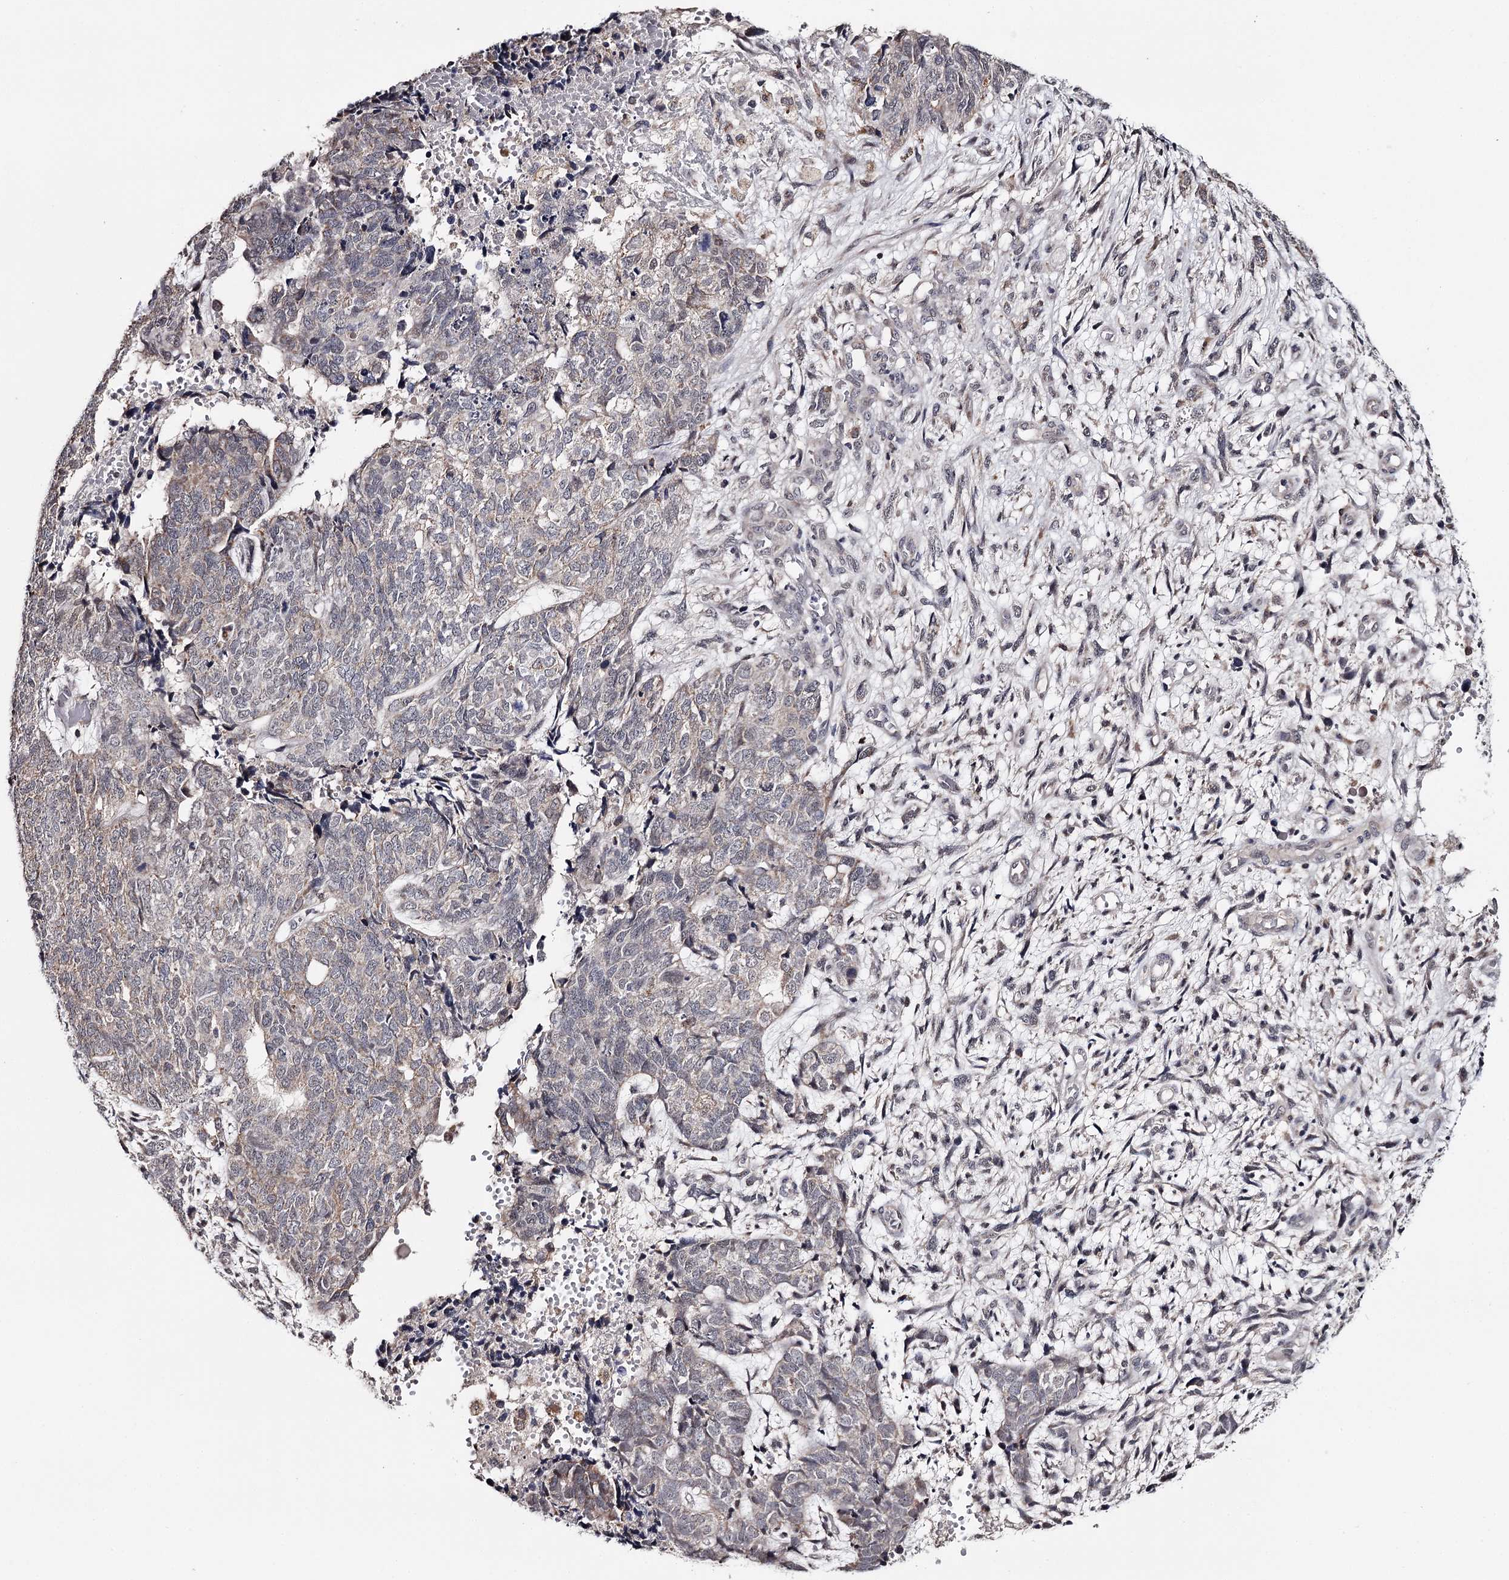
{"staining": {"intensity": "weak", "quantity": "<25%", "location": "cytoplasmic/membranous"}, "tissue": "cervical cancer", "cell_type": "Tumor cells", "image_type": "cancer", "snomed": [{"axis": "morphology", "description": "Squamous cell carcinoma, NOS"}, {"axis": "topography", "description": "Cervix"}], "caption": "Human cervical cancer (squamous cell carcinoma) stained for a protein using IHC demonstrates no positivity in tumor cells.", "gene": "GTSF1", "patient": {"sex": "female", "age": 63}}